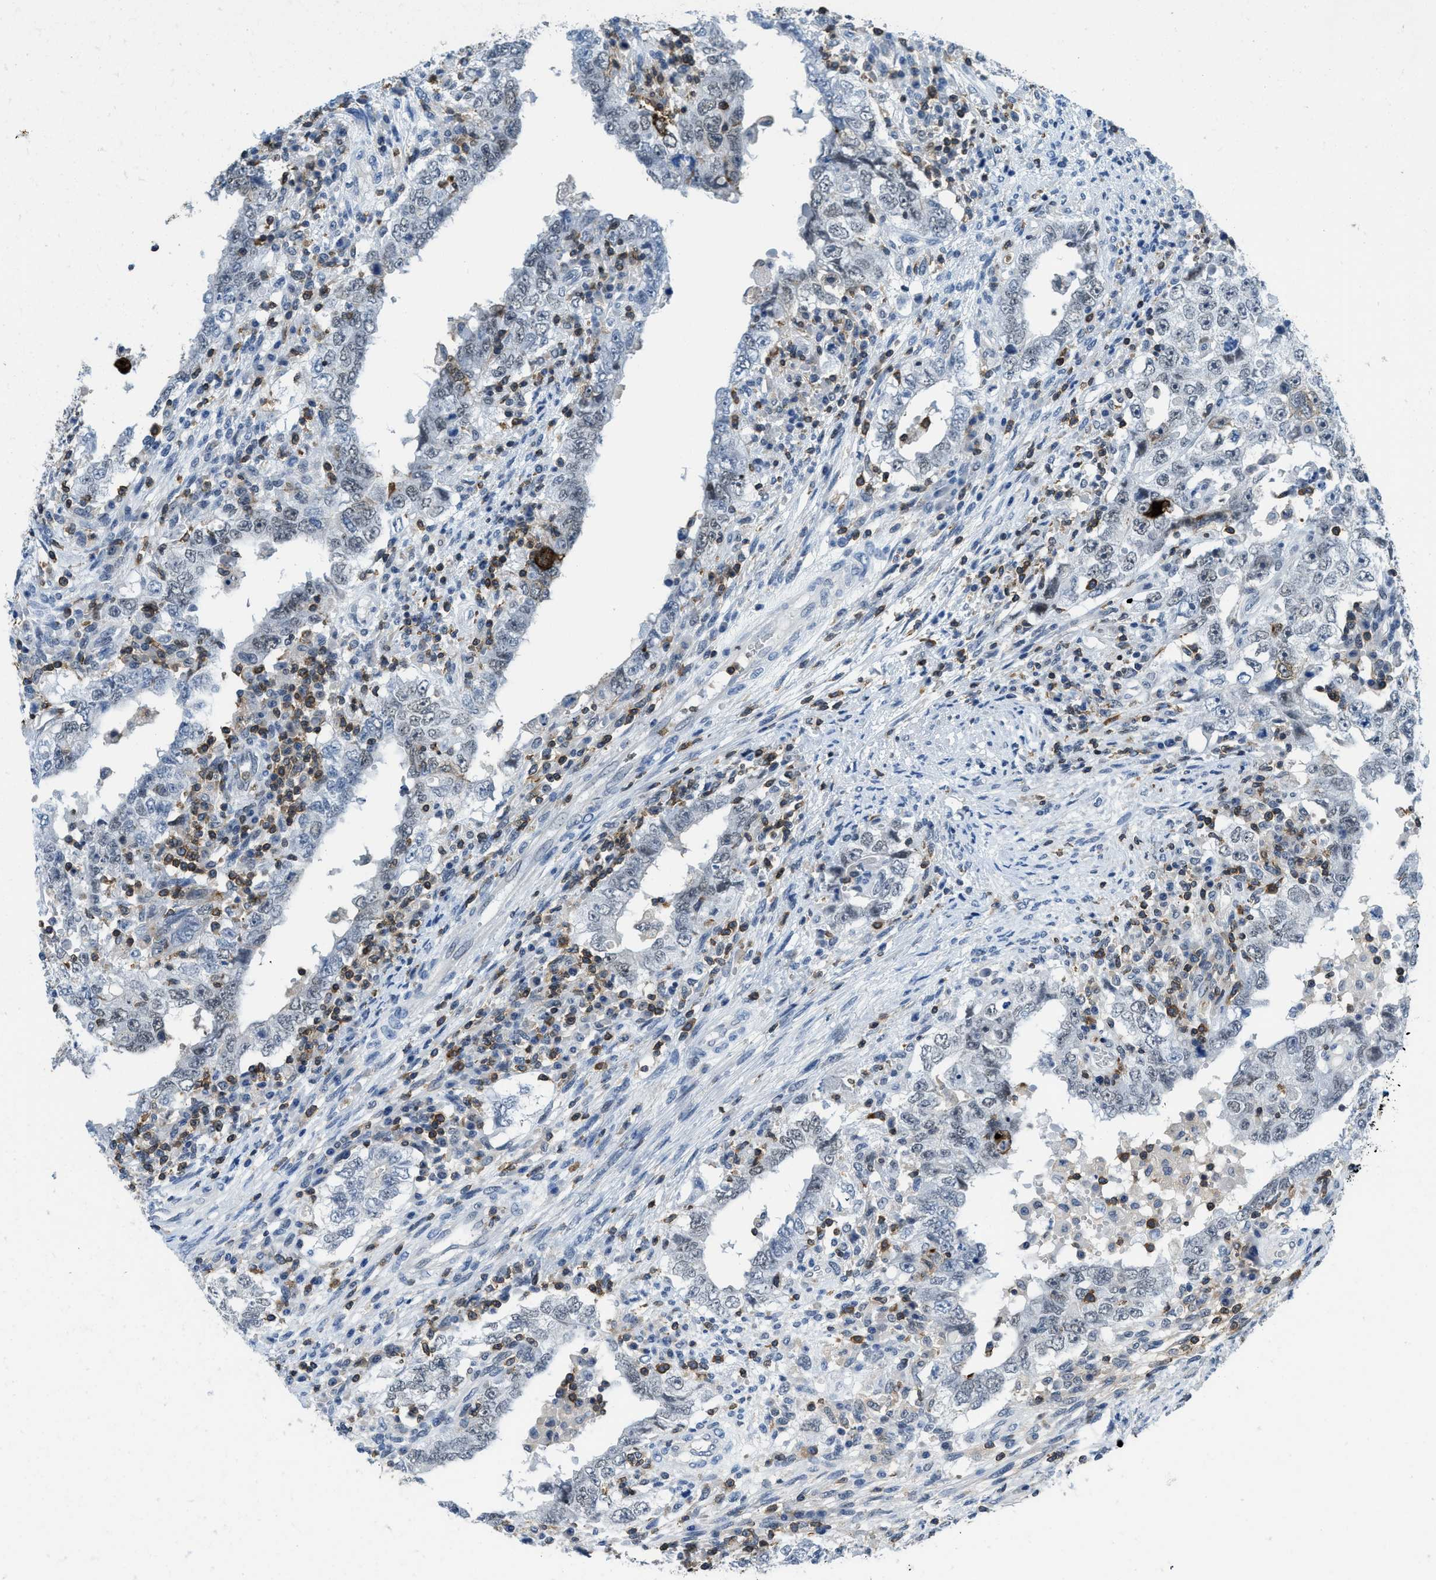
{"staining": {"intensity": "negative", "quantity": "none", "location": "none"}, "tissue": "testis cancer", "cell_type": "Tumor cells", "image_type": "cancer", "snomed": [{"axis": "morphology", "description": "Carcinoma, Embryonal, NOS"}, {"axis": "topography", "description": "Testis"}], "caption": "Protein analysis of testis embryonal carcinoma exhibits no significant positivity in tumor cells.", "gene": "FAM151A", "patient": {"sex": "male", "age": 26}}